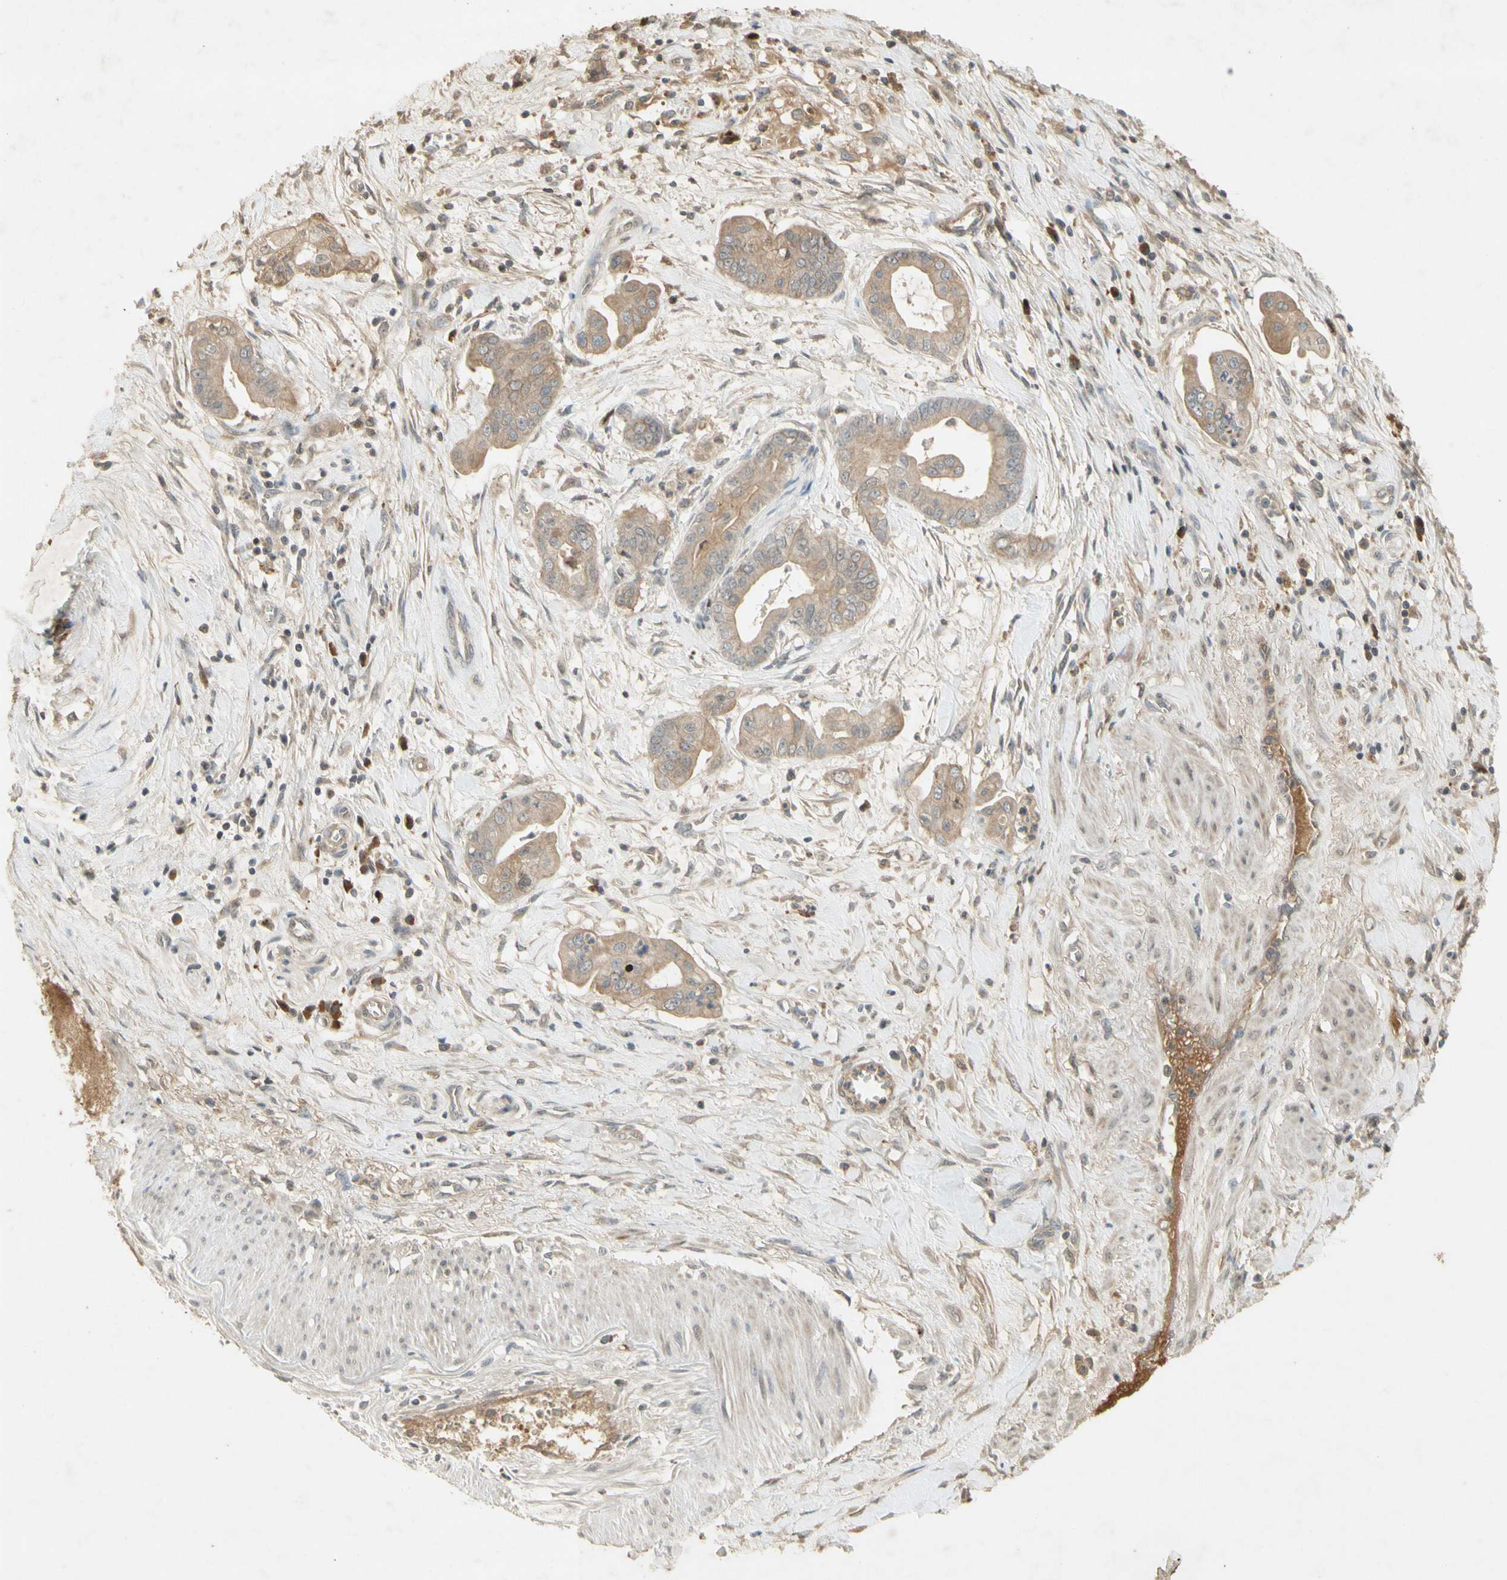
{"staining": {"intensity": "weak", "quantity": "25%-75%", "location": "cytoplasmic/membranous"}, "tissue": "pancreatic cancer", "cell_type": "Tumor cells", "image_type": "cancer", "snomed": [{"axis": "morphology", "description": "Adenocarcinoma, NOS"}, {"axis": "topography", "description": "Pancreas"}], "caption": "Pancreatic cancer (adenocarcinoma) stained with immunohistochemistry (IHC) demonstrates weak cytoplasmic/membranous staining in about 25%-75% of tumor cells.", "gene": "NRG4", "patient": {"sex": "female", "age": 75}}